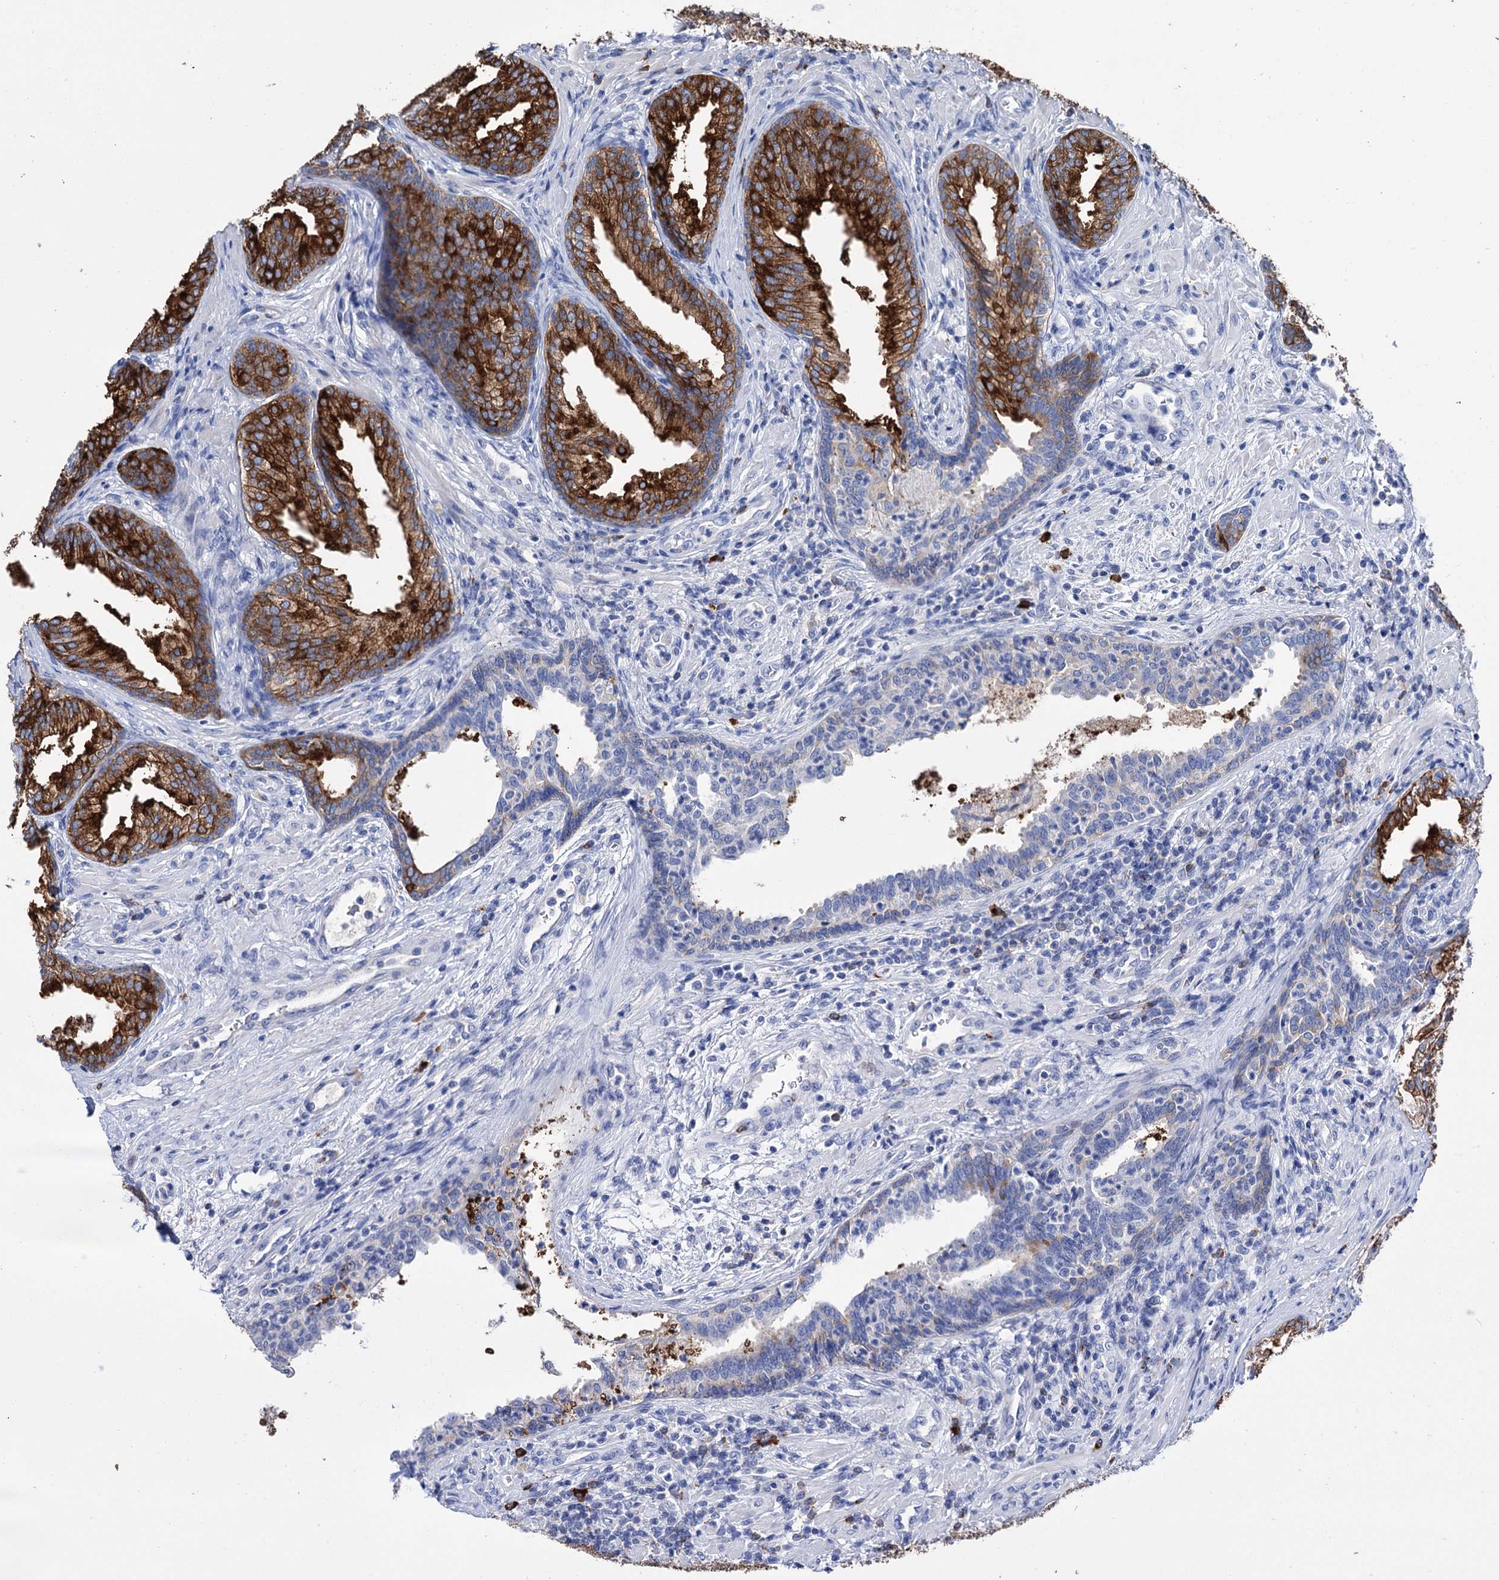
{"staining": {"intensity": "strong", "quantity": "25%-75%", "location": "cytoplasmic/membranous"}, "tissue": "prostate", "cell_type": "Glandular cells", "image_type": "normal", "snomed": [{"axis": "morphology", "description": "Normal tissue, NOS"}, {"axis": "topography", "description": "Prostate"}], "caption": "Immunohistochemistry (IHC) (DAB) staining of benign human prostate reveals strong cytoplasmic/membranous protein positivity in approximately 25%-75% of glandular cells.", "gene": "BBS4", "patient": {"sex": "male", "age": 76}}